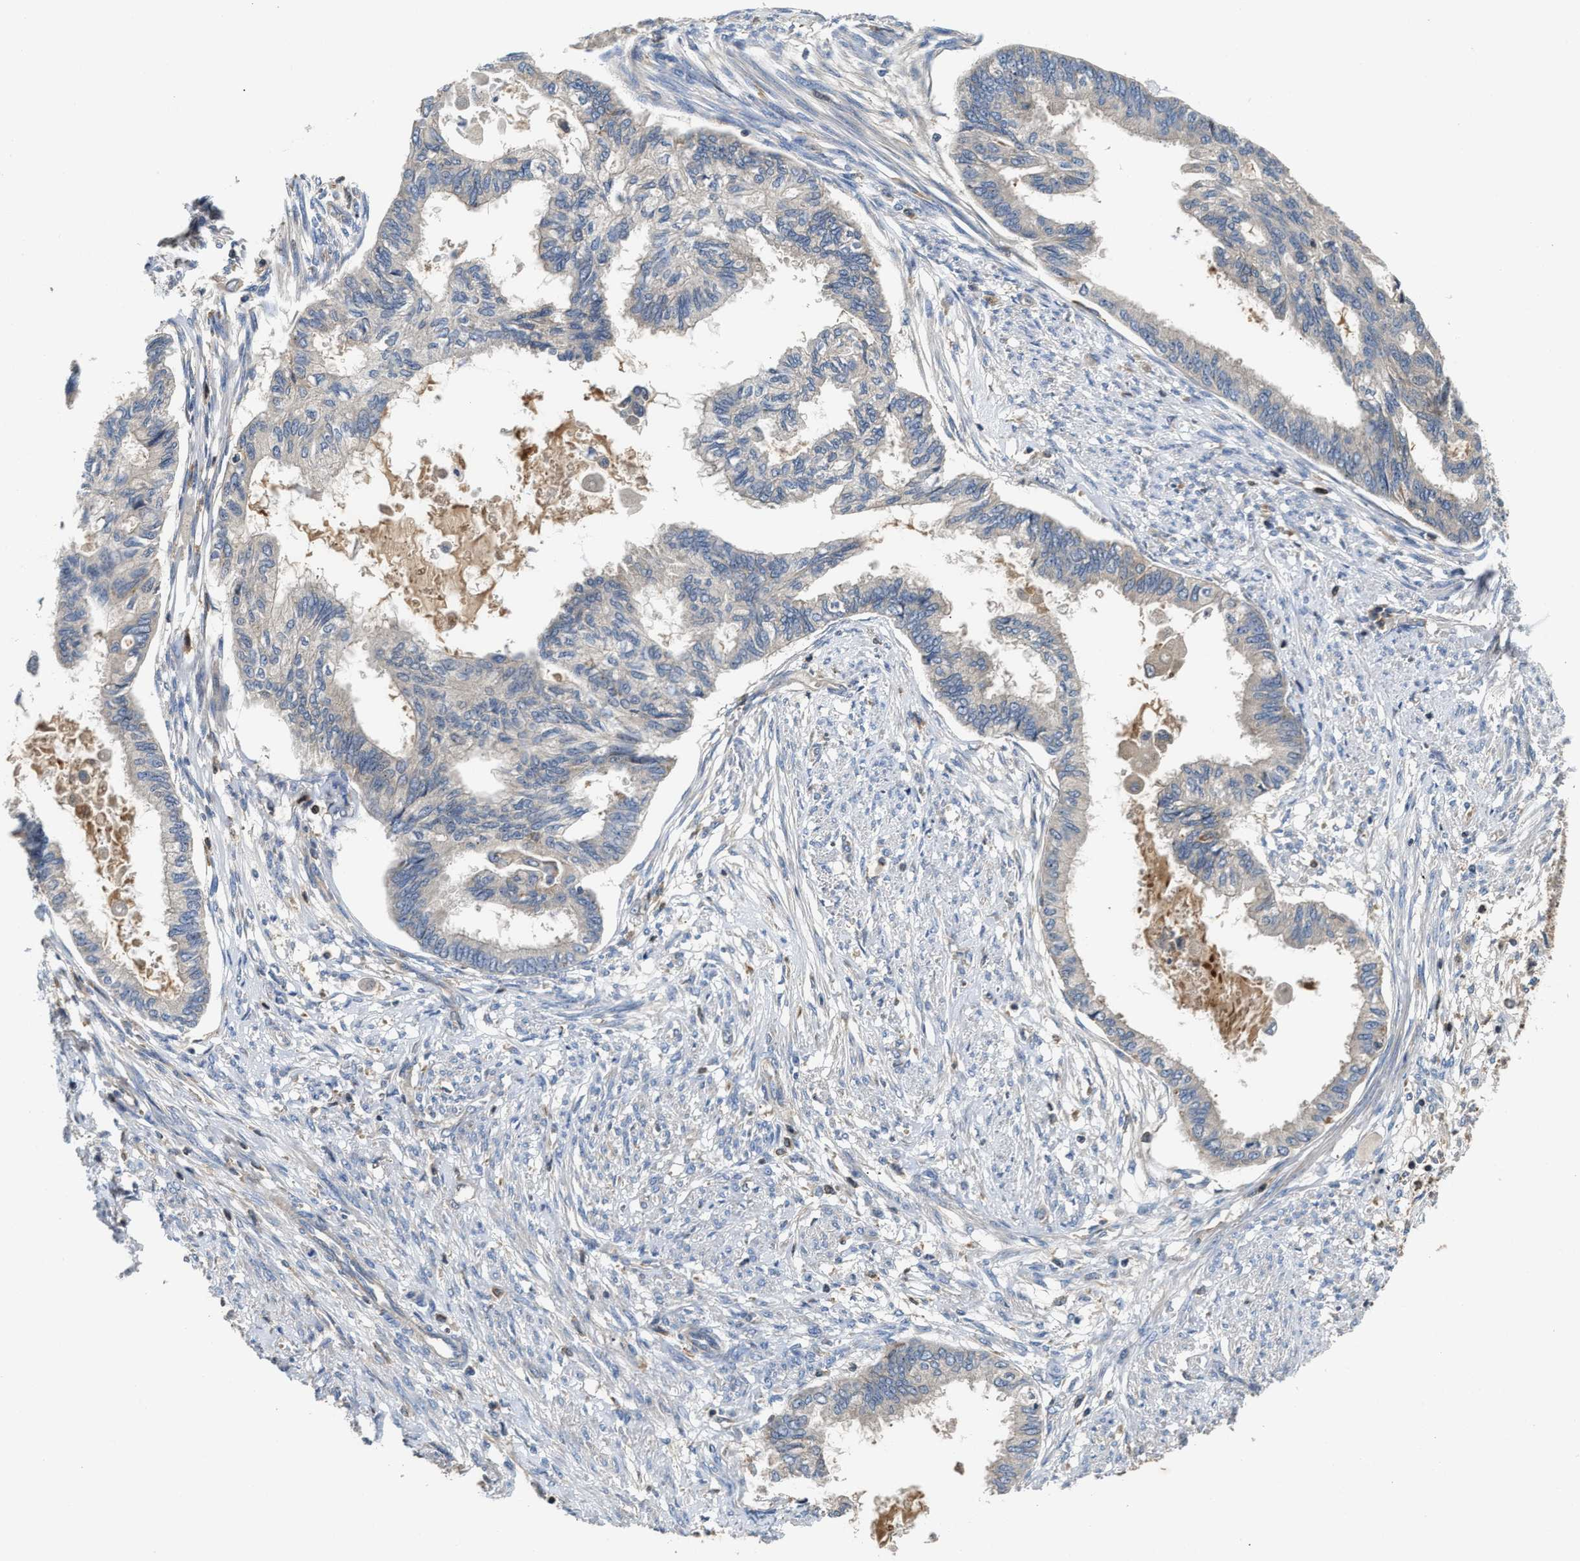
{"staining": {"intensity": "negative", "quantity": "none", "location": "none"}, "tissue": "cervical cancer", "cell_type": "Tumor cells", "image_type": "cancer", "snomed": [{"axis": "morphology", "description": "Normal tissue, NOS"}, {"axis": "morphology", "description": "Adenocarcinoma, NOS"}, {"axis": "topography", "description": "Cervix"}, {"axis": "topography", "description": "Endometrium"}], "caption": "Immunohistochemistry (IHC) micrograph of adenocarcinoma (cervical) stained for a protein (brown), which shows no positivity in tumor cells.", "gene": "OSTF1", "patient": {"sex": "female", "age": 86}}